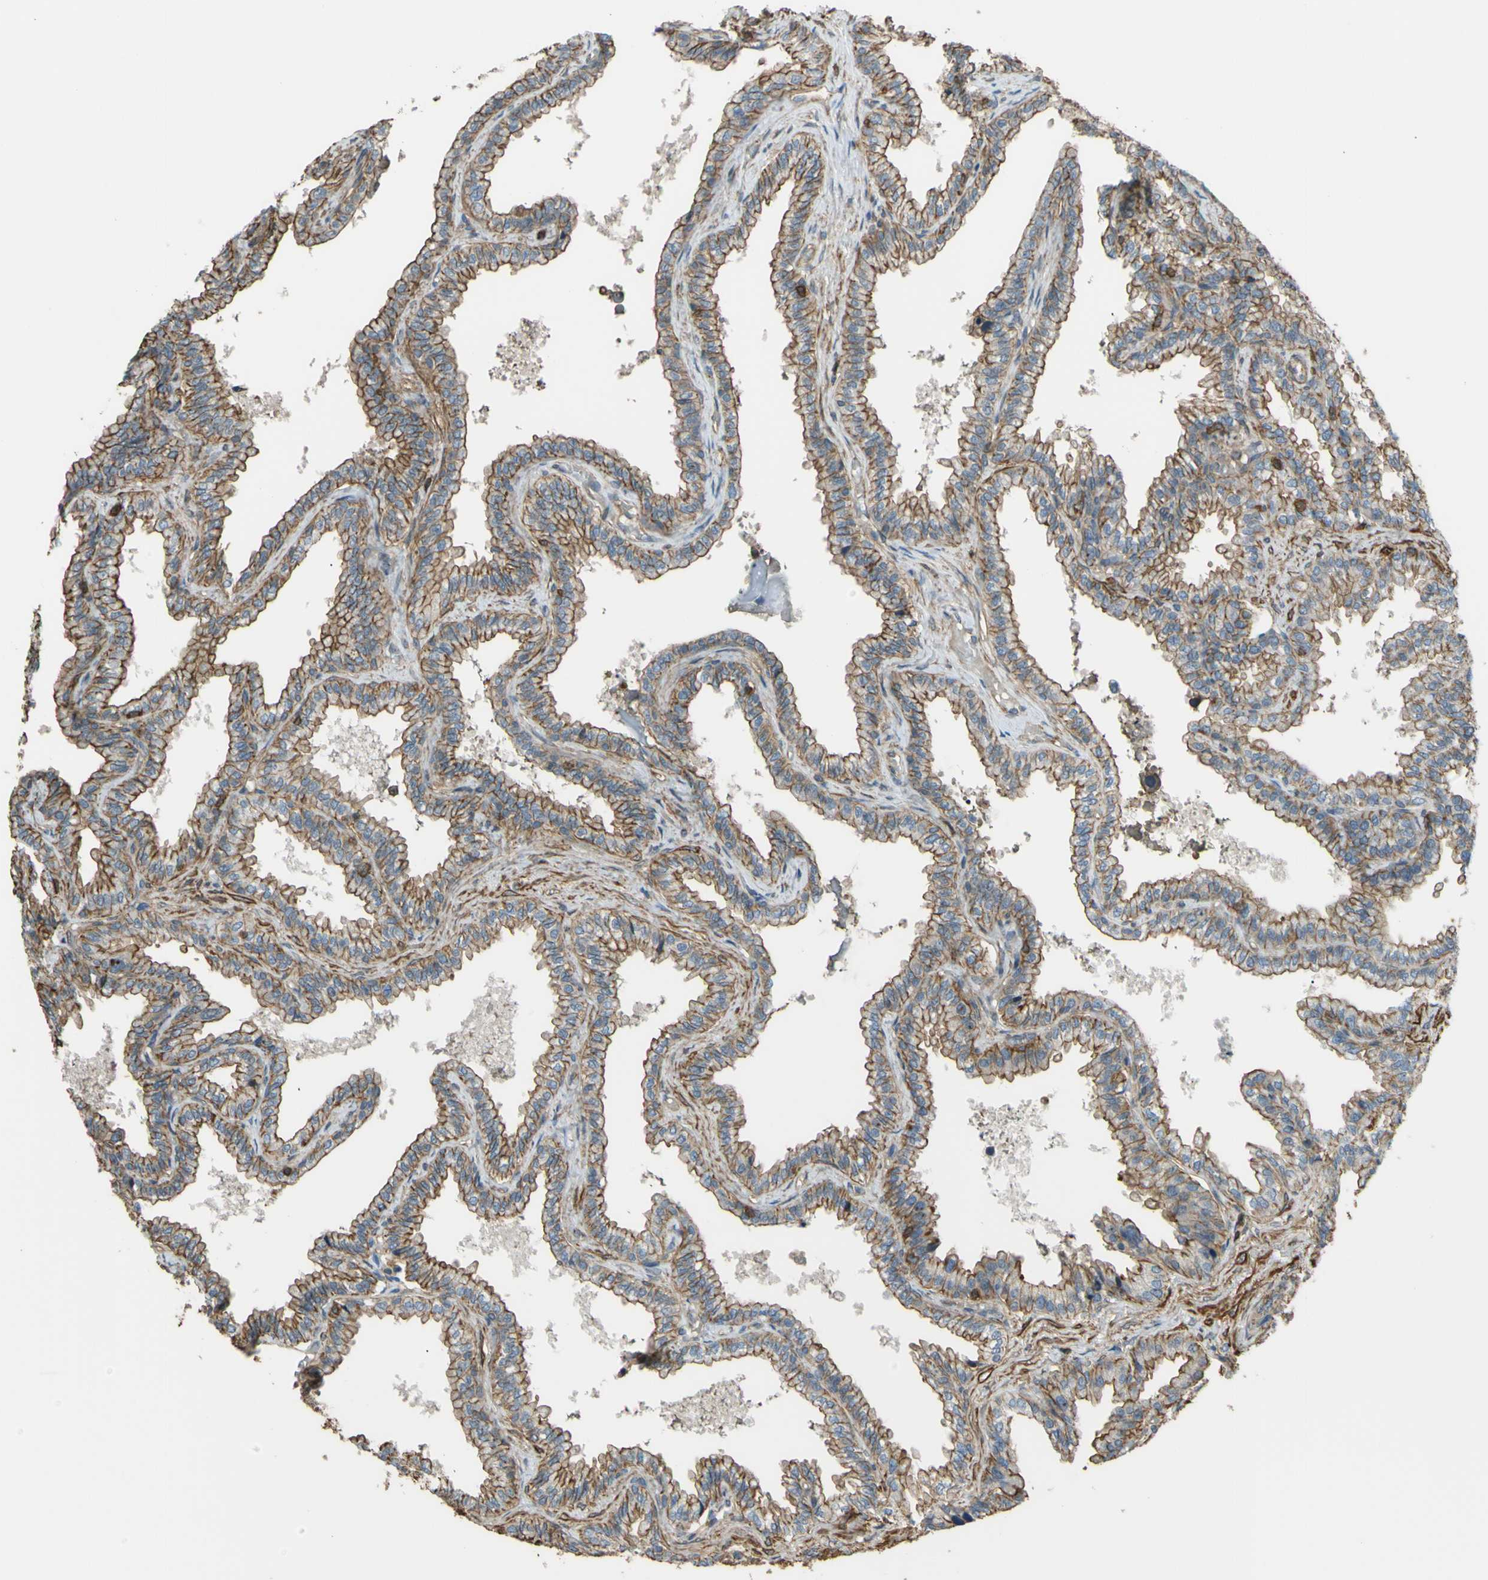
{"staining": {"intensity": "moderate", "quantity": ">75%", "location": "cytoplasmic/membranous"}, "tissue": "seminal vesicle", "cell_type": "Glandular cells", "image_type": "normal", "snomed": [{"axis": "morphology", "description": "Normal tissue, NOS"}, {"axis": "topography", "description": "Seminal veicle"}], "caption": "Protein positivity by immunohistochemistry (IHC) demonstrates moderate cytoplasmic/membranous expression in about >75% of glandular cells in normal seminal vesicle. (DAB (3,3'-diaminobenzidine) IHC with brightfield microscopy, high magnification).", "gene": "ADD3", "patient": {"sex": "male", "age": 46}}